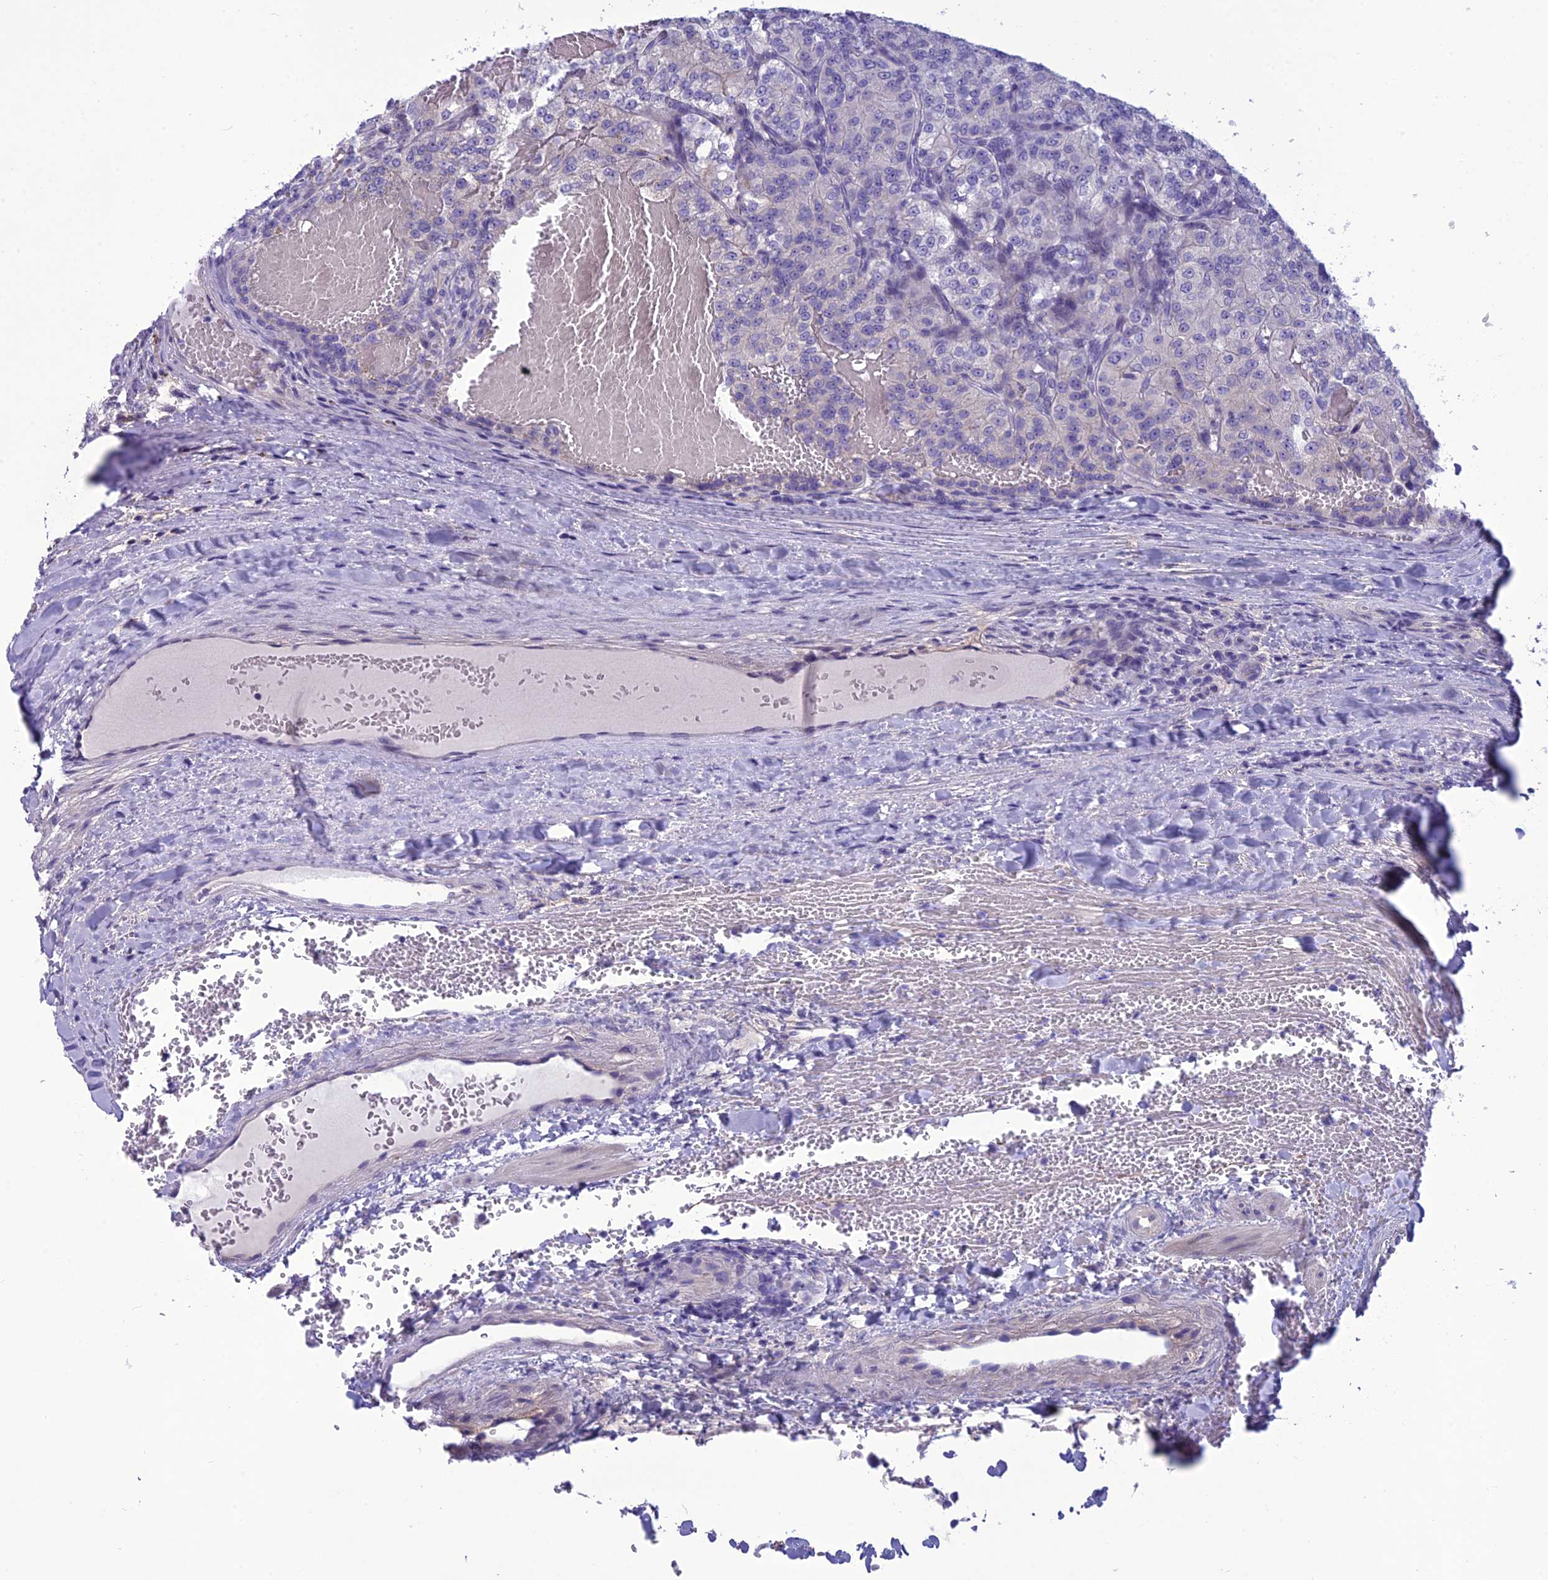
{"staining": {"intensity": "negative", "quantity": "none", "location": "none"}, "tissue": "renal cancer", "cell_type": "Tumor cells", "image_type": "cancer", "snomed": [{"axis": "morphology", "description": "Adenocarcinoma, NOS"}, {"axis": "topography", "description": "Kidney"}], "caption": "A photomicrograph of human renal cancer (adenocarcinoma) is negative for staining in tumor cells.", "gene": "BBS2", "patient": {"sex": "female", "age": 63}}